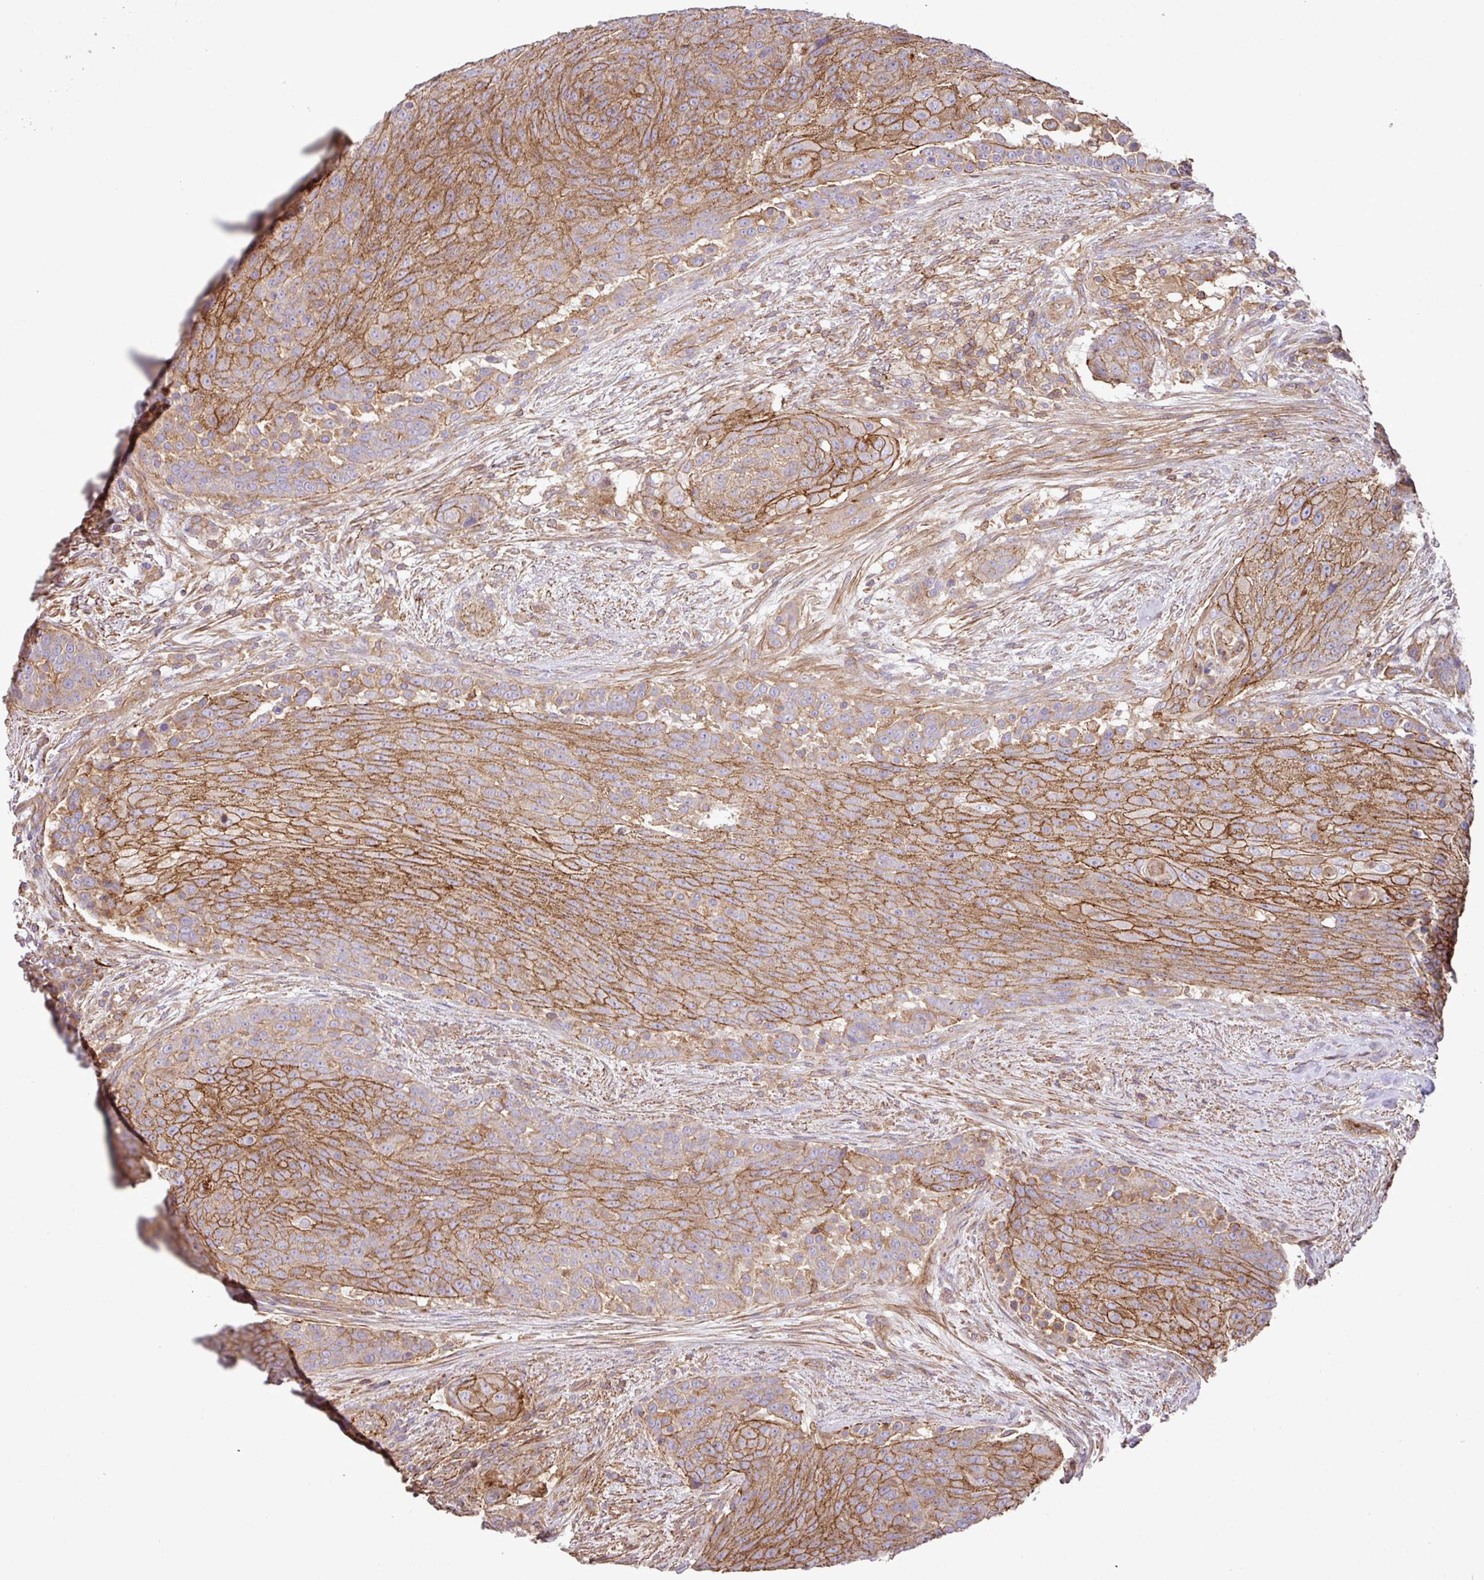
{"staining": {"intensity": "moderate", "quantity": ">75%", "location": "cytoplasmic/membranous"}, "tissue": "urothelial cancer", "cell_type": "Tumor cells", "image_type": "cancer", "snomed": [{"axis": "morphology", "description": "Urothelial carcinoma, High grade"}, {"axis": "topography", "description": "Urinary bladder"}], "caption": "Immunohistochemistry (IHC) (DAB (3,3'-diaminobenzidine)) staining of human urothelial cancer reveals moderate cytoplasmic/membranous protein expression in approximately >75% of tumor cells.", "gene": "RIC1", "patient": {"sex": "female", "age": 63}}